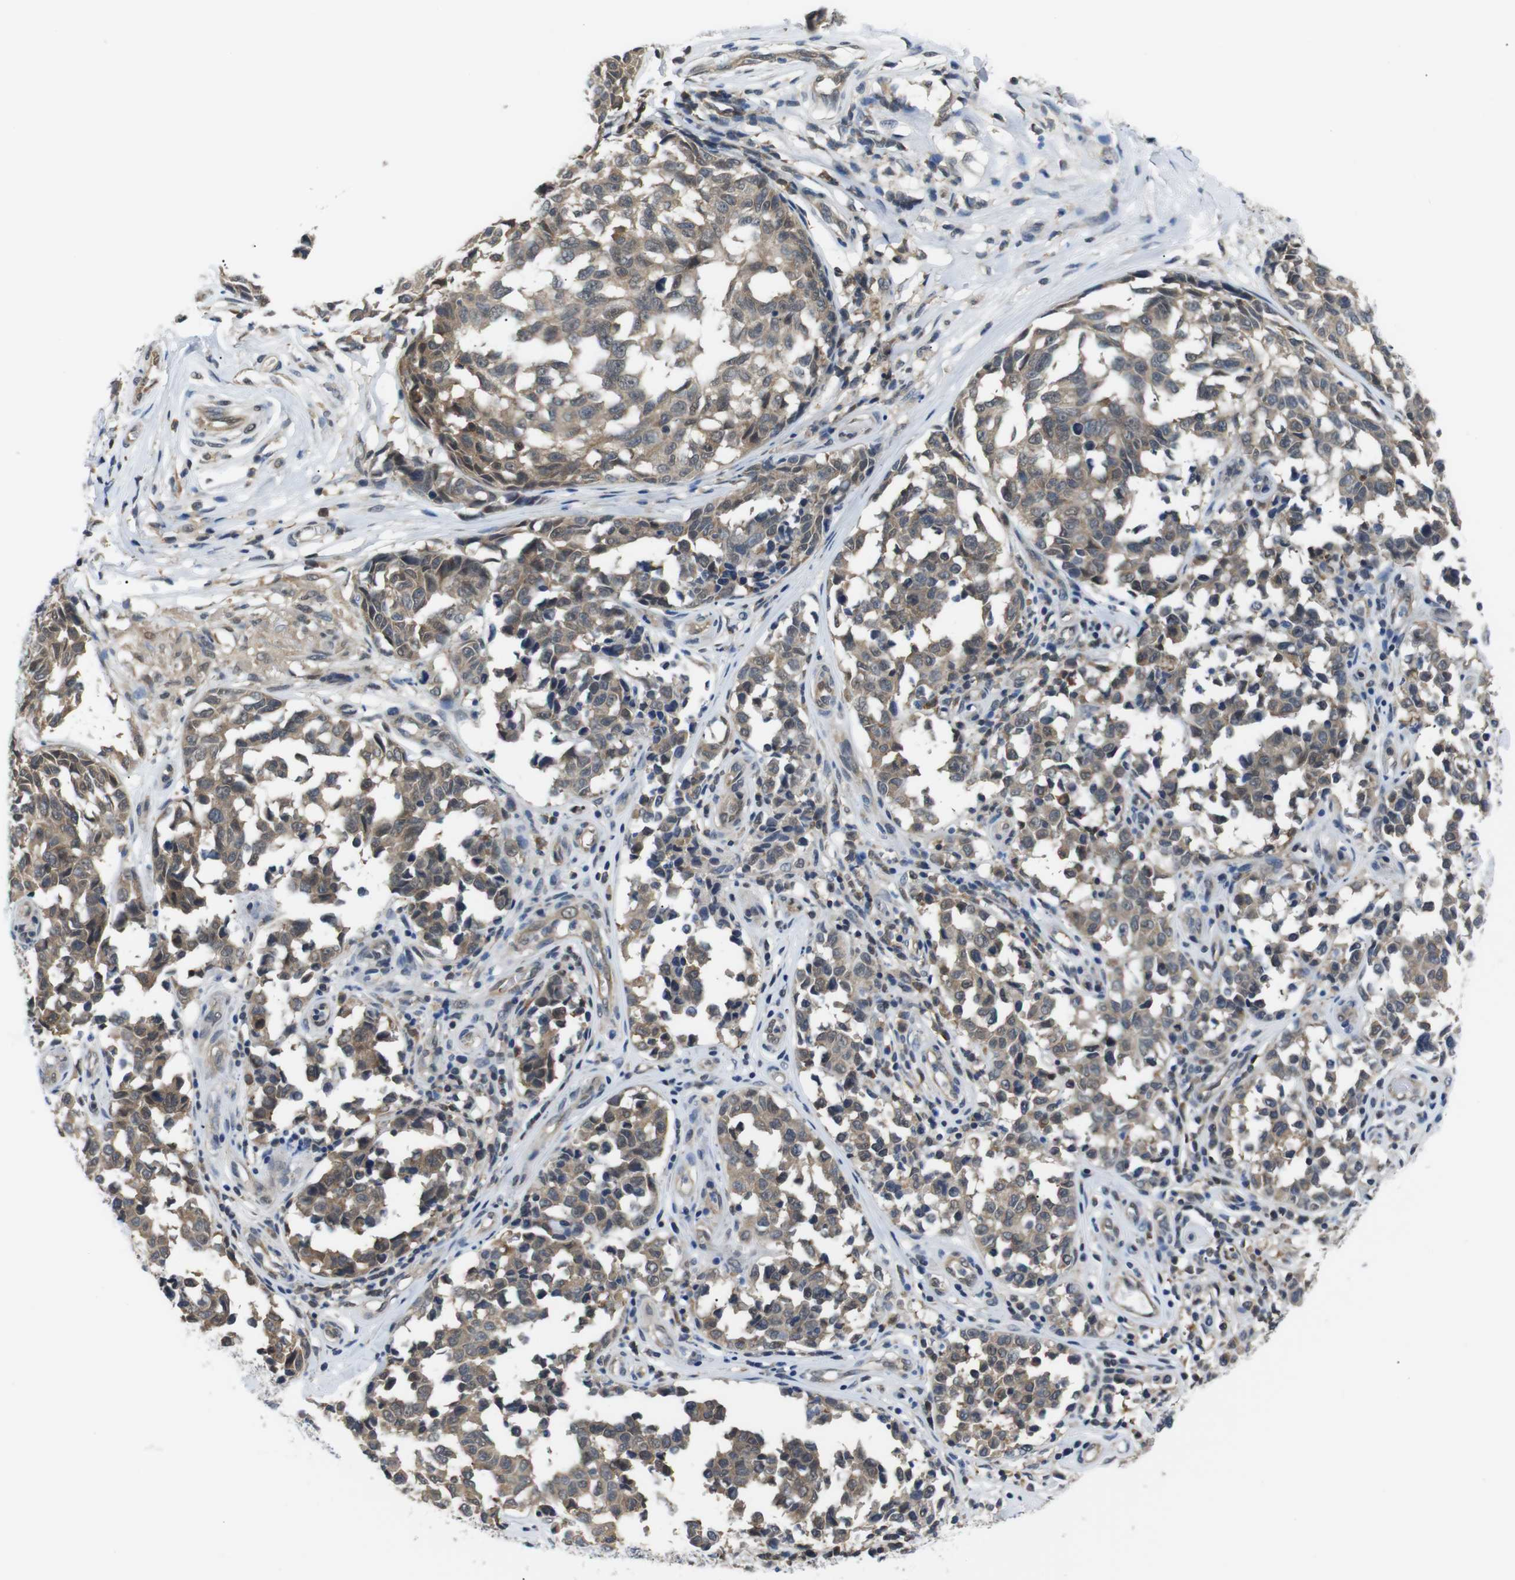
{"staining": {"intensity": "weak", "quantity": ">75%", "location": "cytoplasmic/membranous"}, "tissue": "melanoma", "cell_type": "Tumor cells", "image_type": "cancer", "snomed": [{"axis": "morphology", "description": "Malignant melanoma, NOS"}, {"axis": "topography", "description": "Skin"}], "caption": "The immunohistochemical stain shows weak cytoplasmic/membranous expression in tumor cells of malignant melanoma tissue. (Stains: DAB (3,3'-diaminobenzidine) in brown, nuclei in blue, Microscopy: brightfield microscopy at high magnification).", "gene": "UBXN1", "patient": {"sex": "female", "age": 64}}